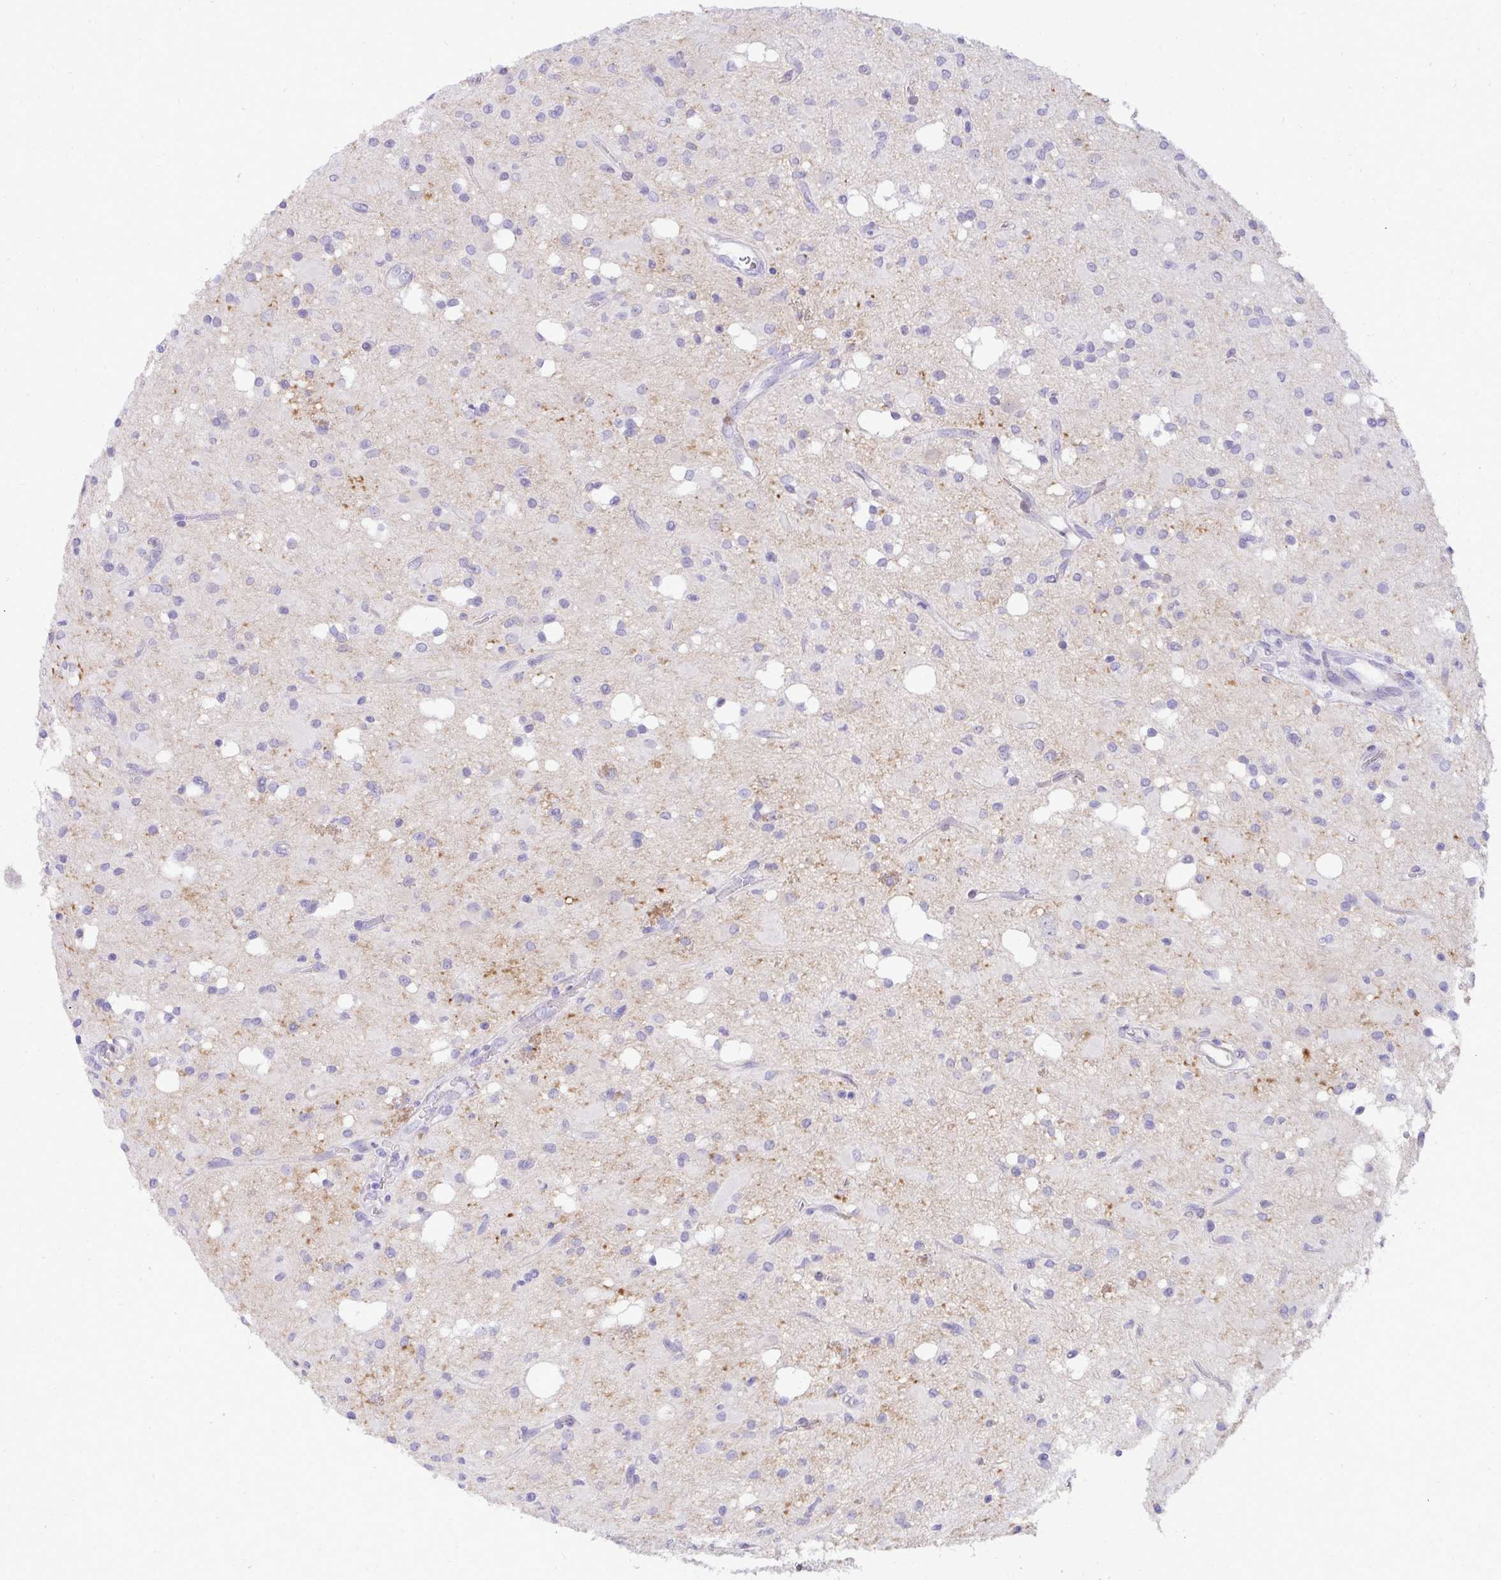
{"staining": {"intensity": "negative", "quantity": "none", "location": "none"}, "tissue": "glioma", "cell_type": "Tumor cells", "image_type": "cancer", "snomed": [{"axis": "morphology", "description": "Glioma, malignant, Low grade"}, {"axis": "topography", "description": "Brain"}], "caption": "DAB immunohistochemical staining of human malignant glioma (low-grade) shows no significant expression in tumor cells.", "gene": "HSPB6", "patient": {"sex": "female", "age": 33}}